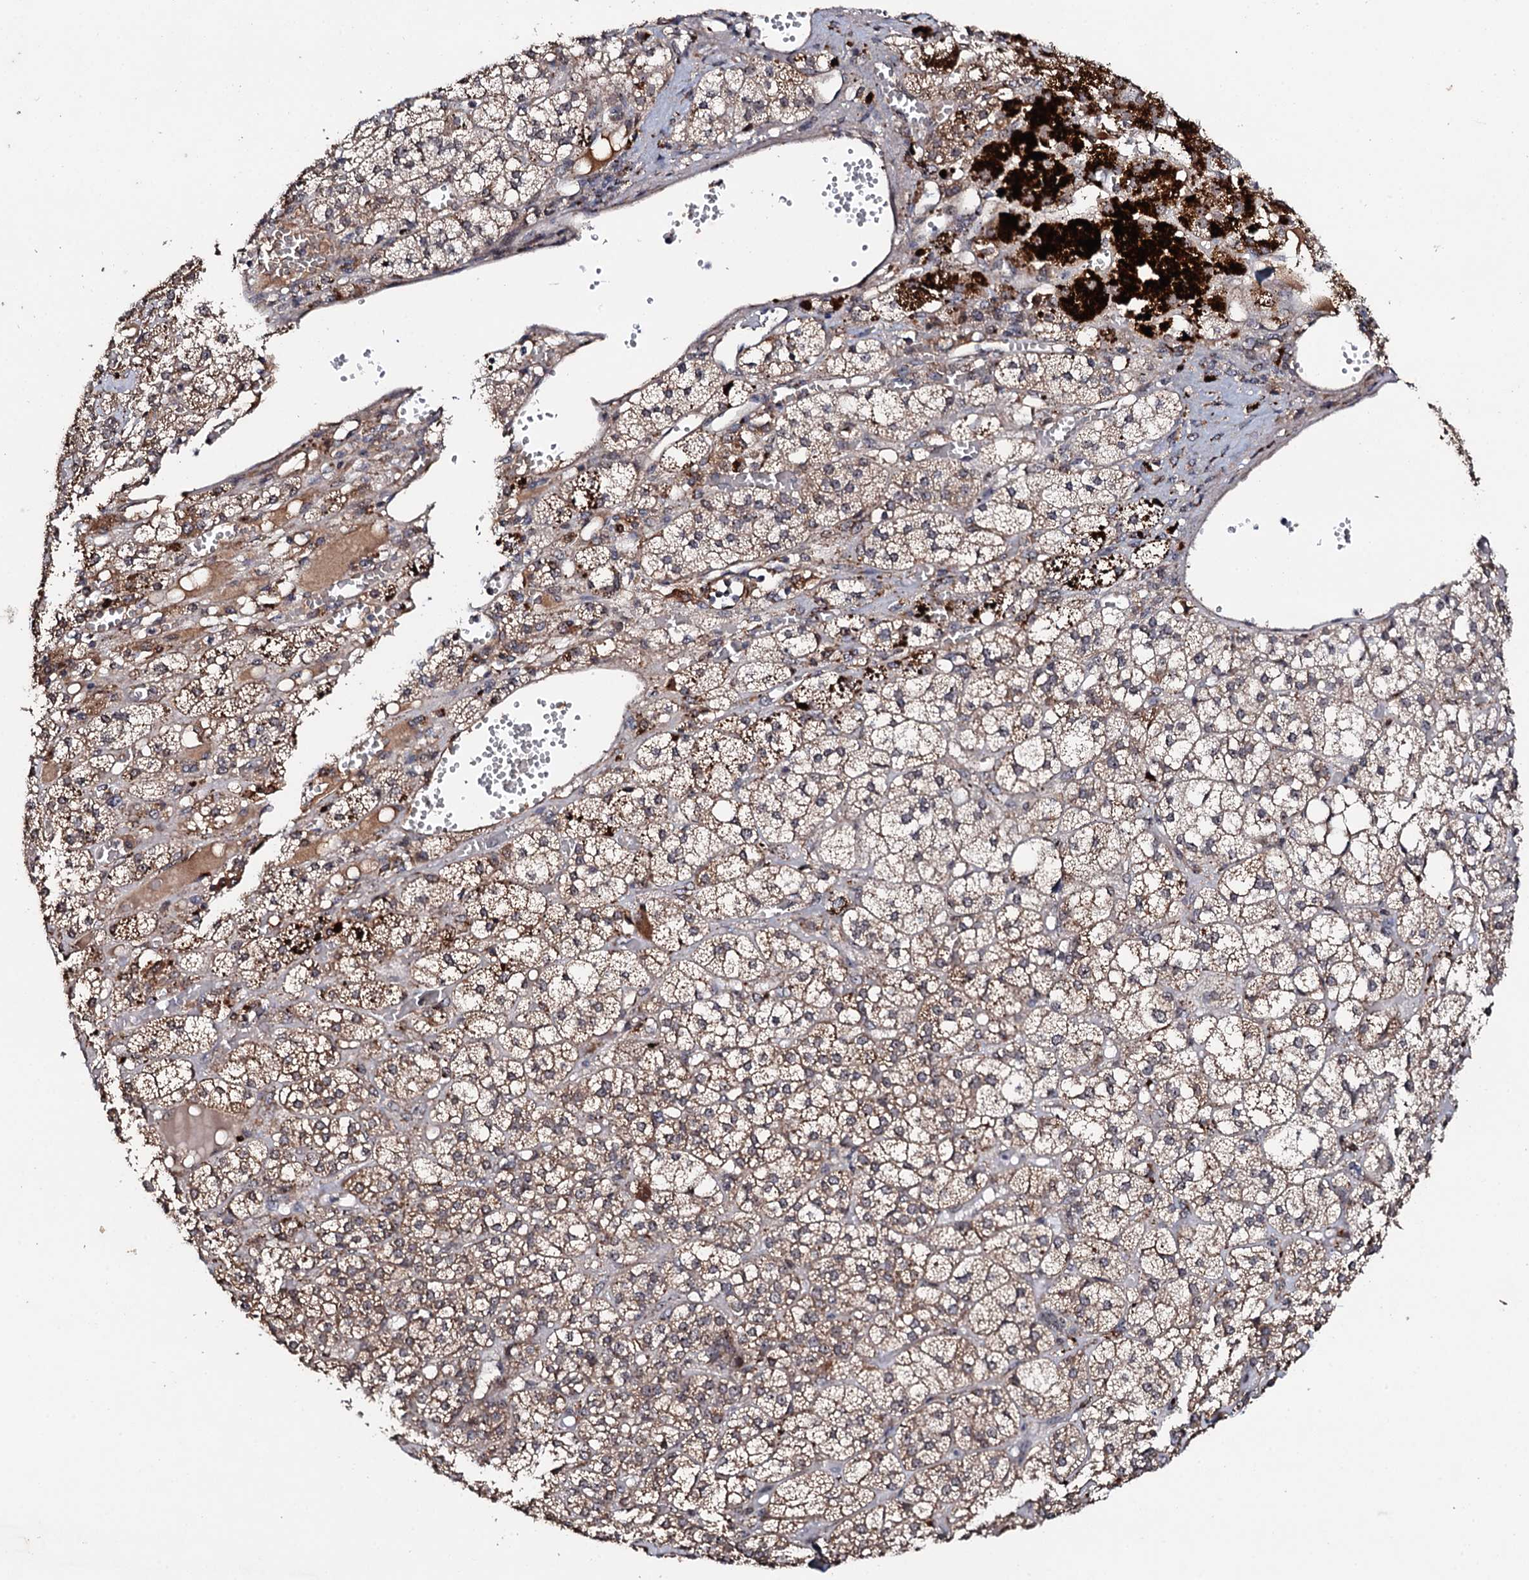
{"staining": {"intensity": "strong", "quantity": "<25%", "location": "cytoplasmic/membranous"}, "tissue": "adrenal gland", "cell_type": "Glandular cells", "image_type": "normal", "snomed": [{"axis": "morphology", "description": "Normal tissue, NOS"}, {"axis": "topography", "description": "Adrenal gland"}], "caption": "Immunohistochemical staining of benign human adrenal gland displays medium levels of strong cytoplasmic/membranous staining in about <25% of glandular cells.", "gene": "FAM111A", "patient": {"sex": "female", "age": 61}}